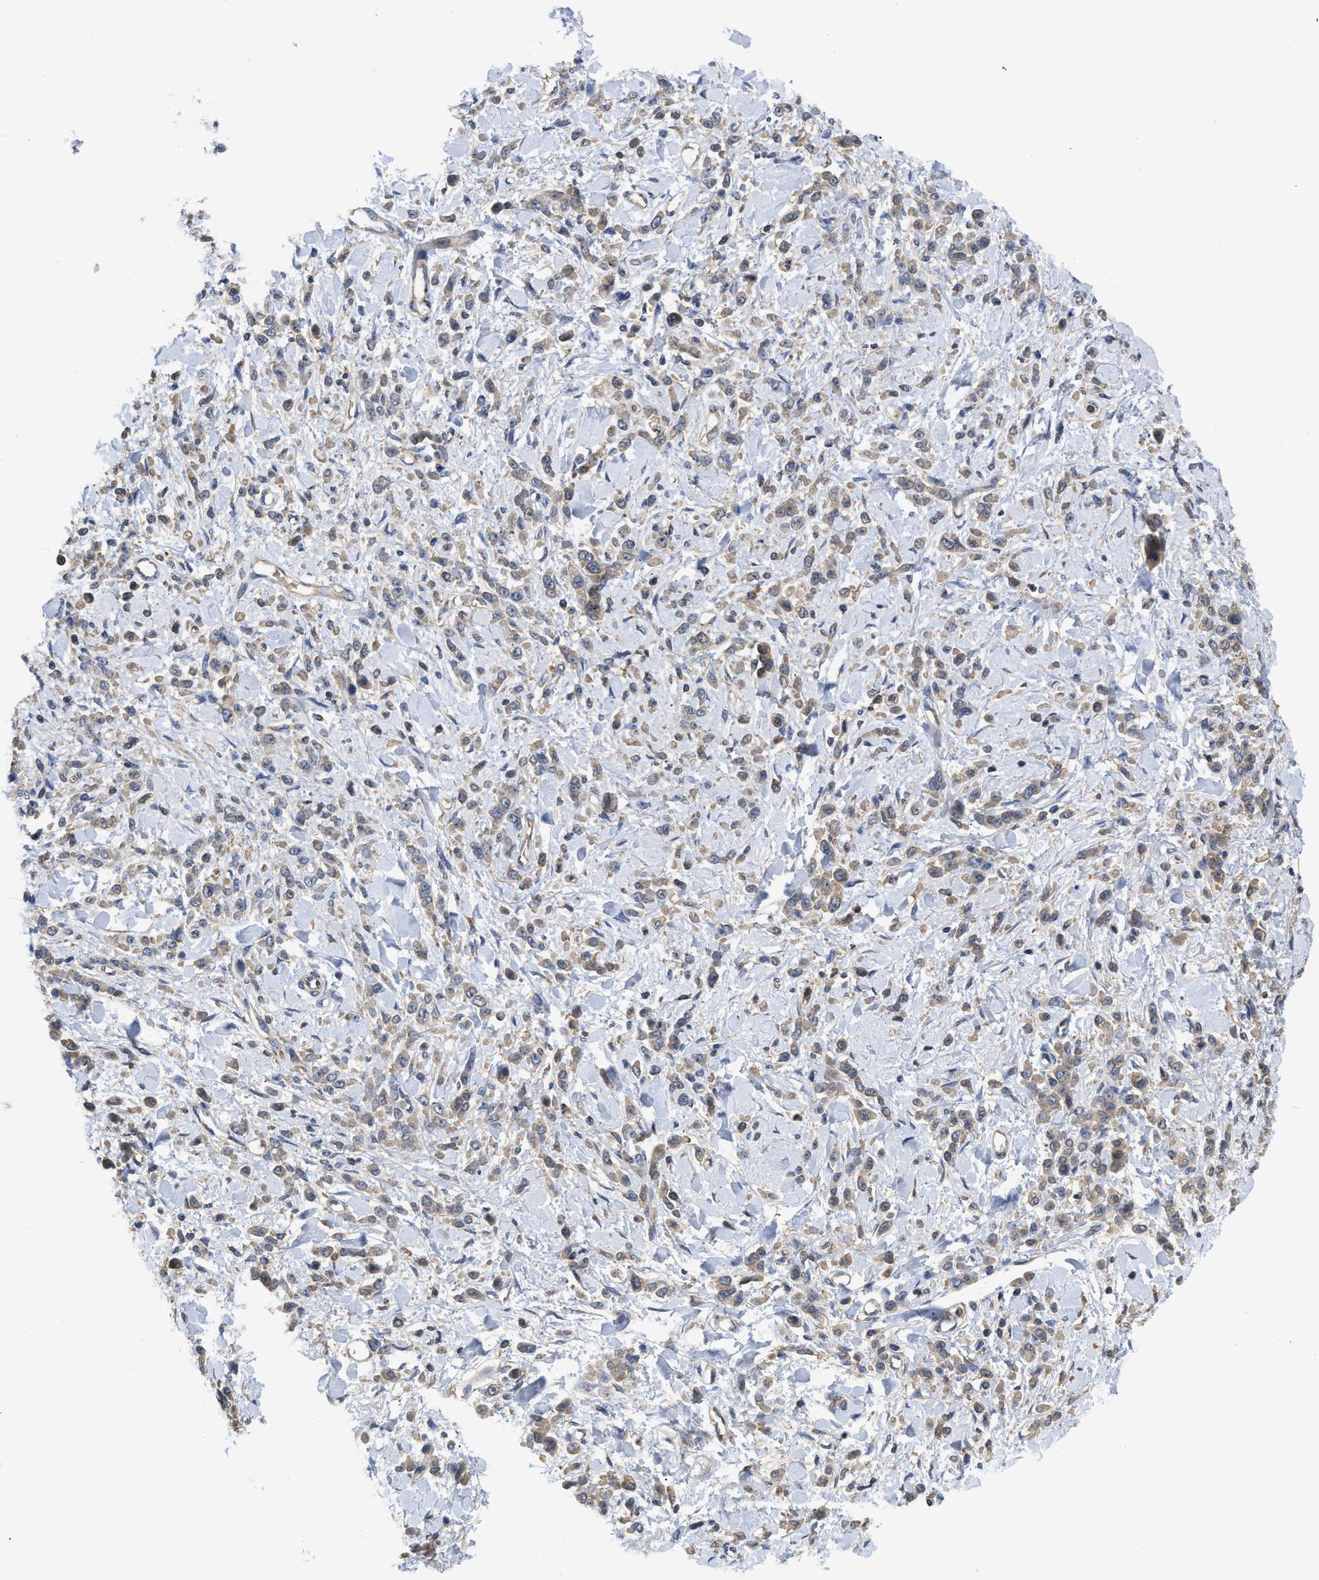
{"staining": {"intensity": "weak", "quantity": "25%-75%", "location": "cytoplasmic/membranous"}, "tissue": "stomach cancer", "cell_type": "Tumor cells", "image_type": "cancer", "snomed": [{"axis": "morphology", "description": "Normal tissue, NOS"}, {"axis": "morphology", "description": "Adenocarcinoma, NOS"}, {"axis": "topography", "description": "Stomach"}], "caption": "Immunohistochemistry micrograph of neoplastic tissue: stomach cancer (adenocarcinoma) stained using IHC exhibits low levels of weak protein expression localized specifically in the cytoplasmic/membranous of tumor cells, appearing as a cytoplasmic/membranous brown color.", "gene": "RNF216", "patient": {"sex": "male", "age": 82}}